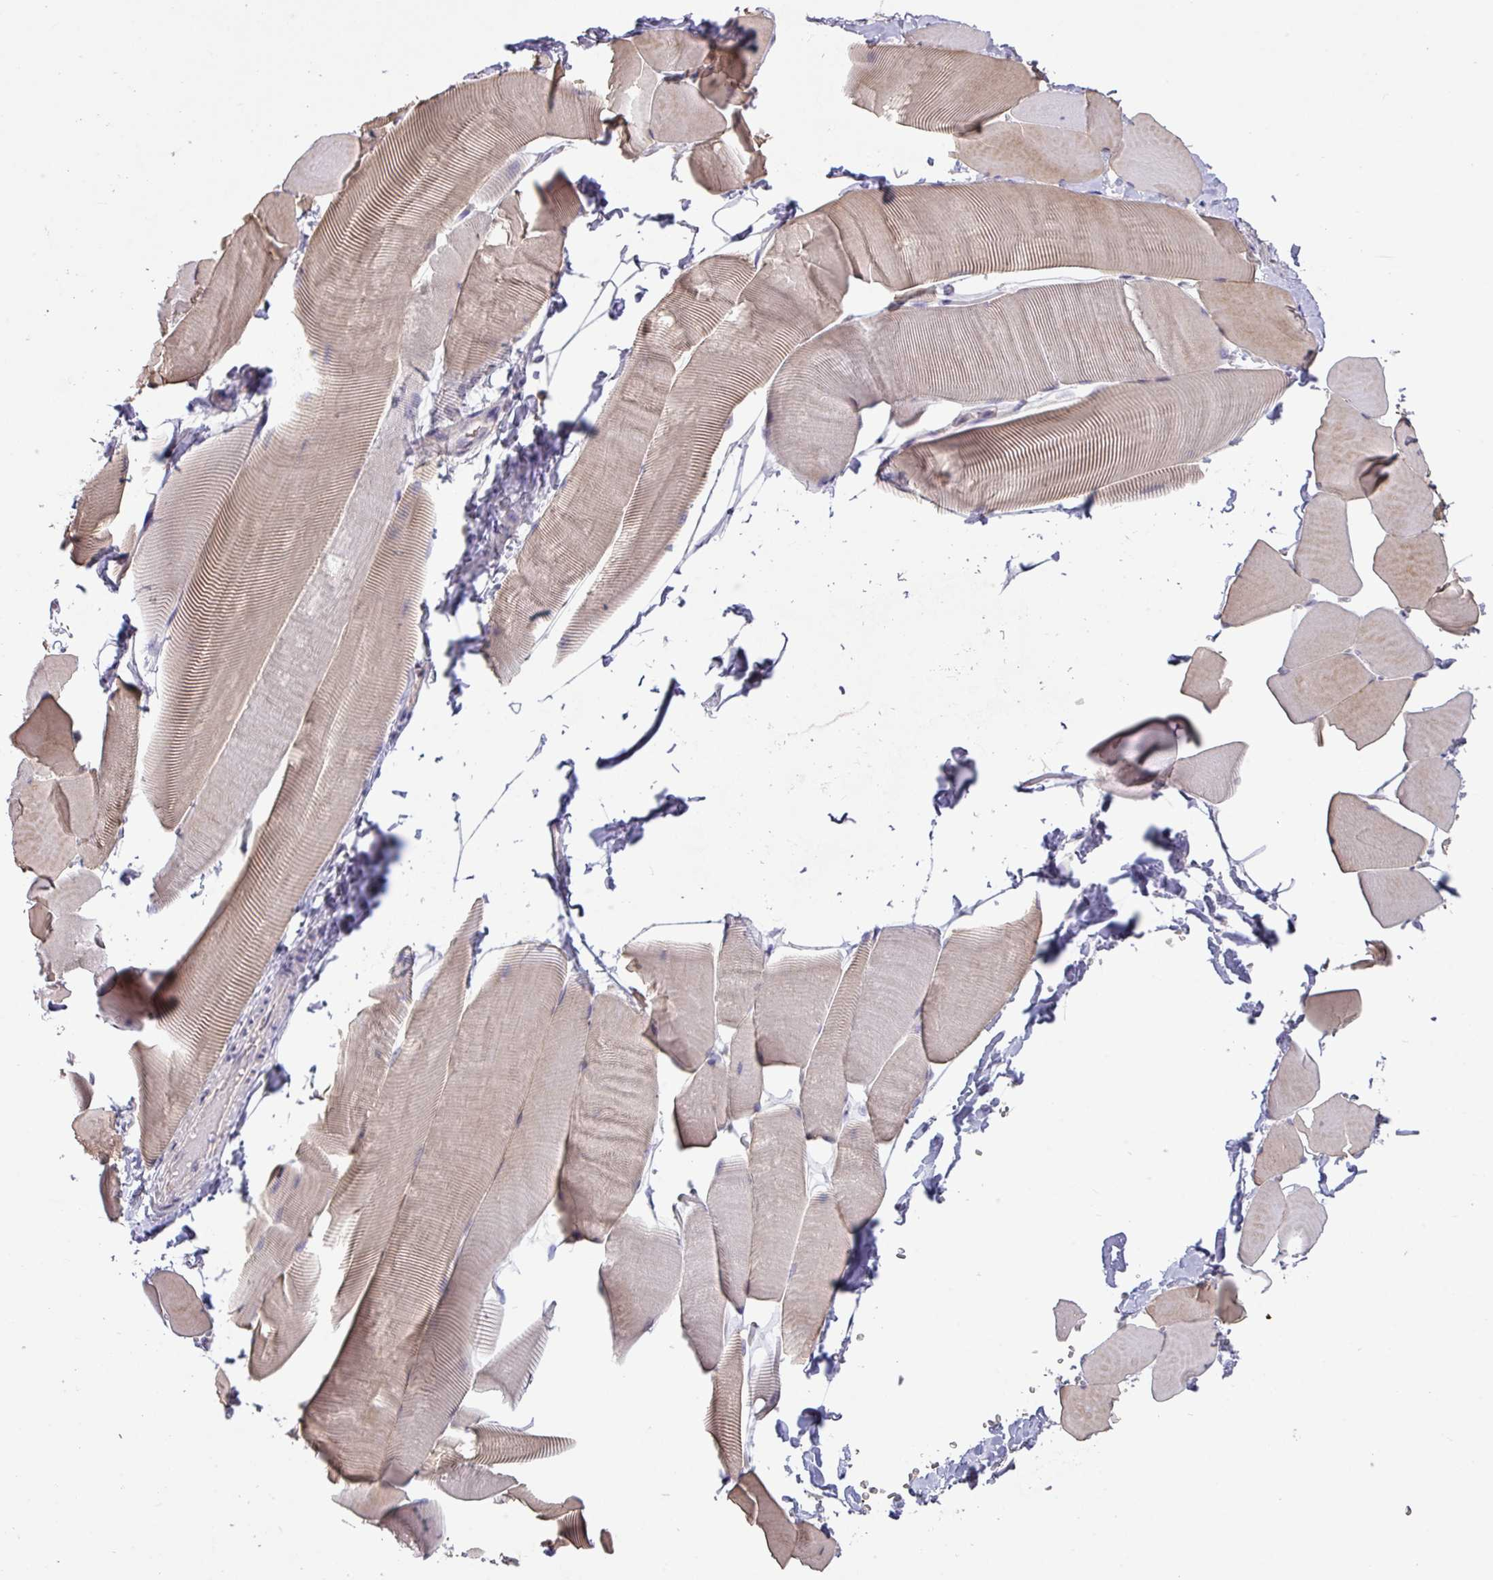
{"staining": {"intensity": "moderate", "quantity": "25%-75%", "location": "cytoplasmic/membranous"}, "tissue": "skeletal muscle", "cell_type": "Myocytes", "image_type": "normal", "snomed": [{"axis": "morphology", "description": "Normal tissue, NOS"}, {"axis": "topography", "description": "Skeletal muscle"}], "caption": "Protein expression analysis of benign human skeletal muscle reveals moderate cytoplasmic/membranous staining in approximately 25%-75% of myocytes. Immunohistochemistry (ihc) stains the protein of interest in brown and the nuclei are stained blue.", "gene": "PRADC1", "patient": {"sex": "male", "age": 25}}